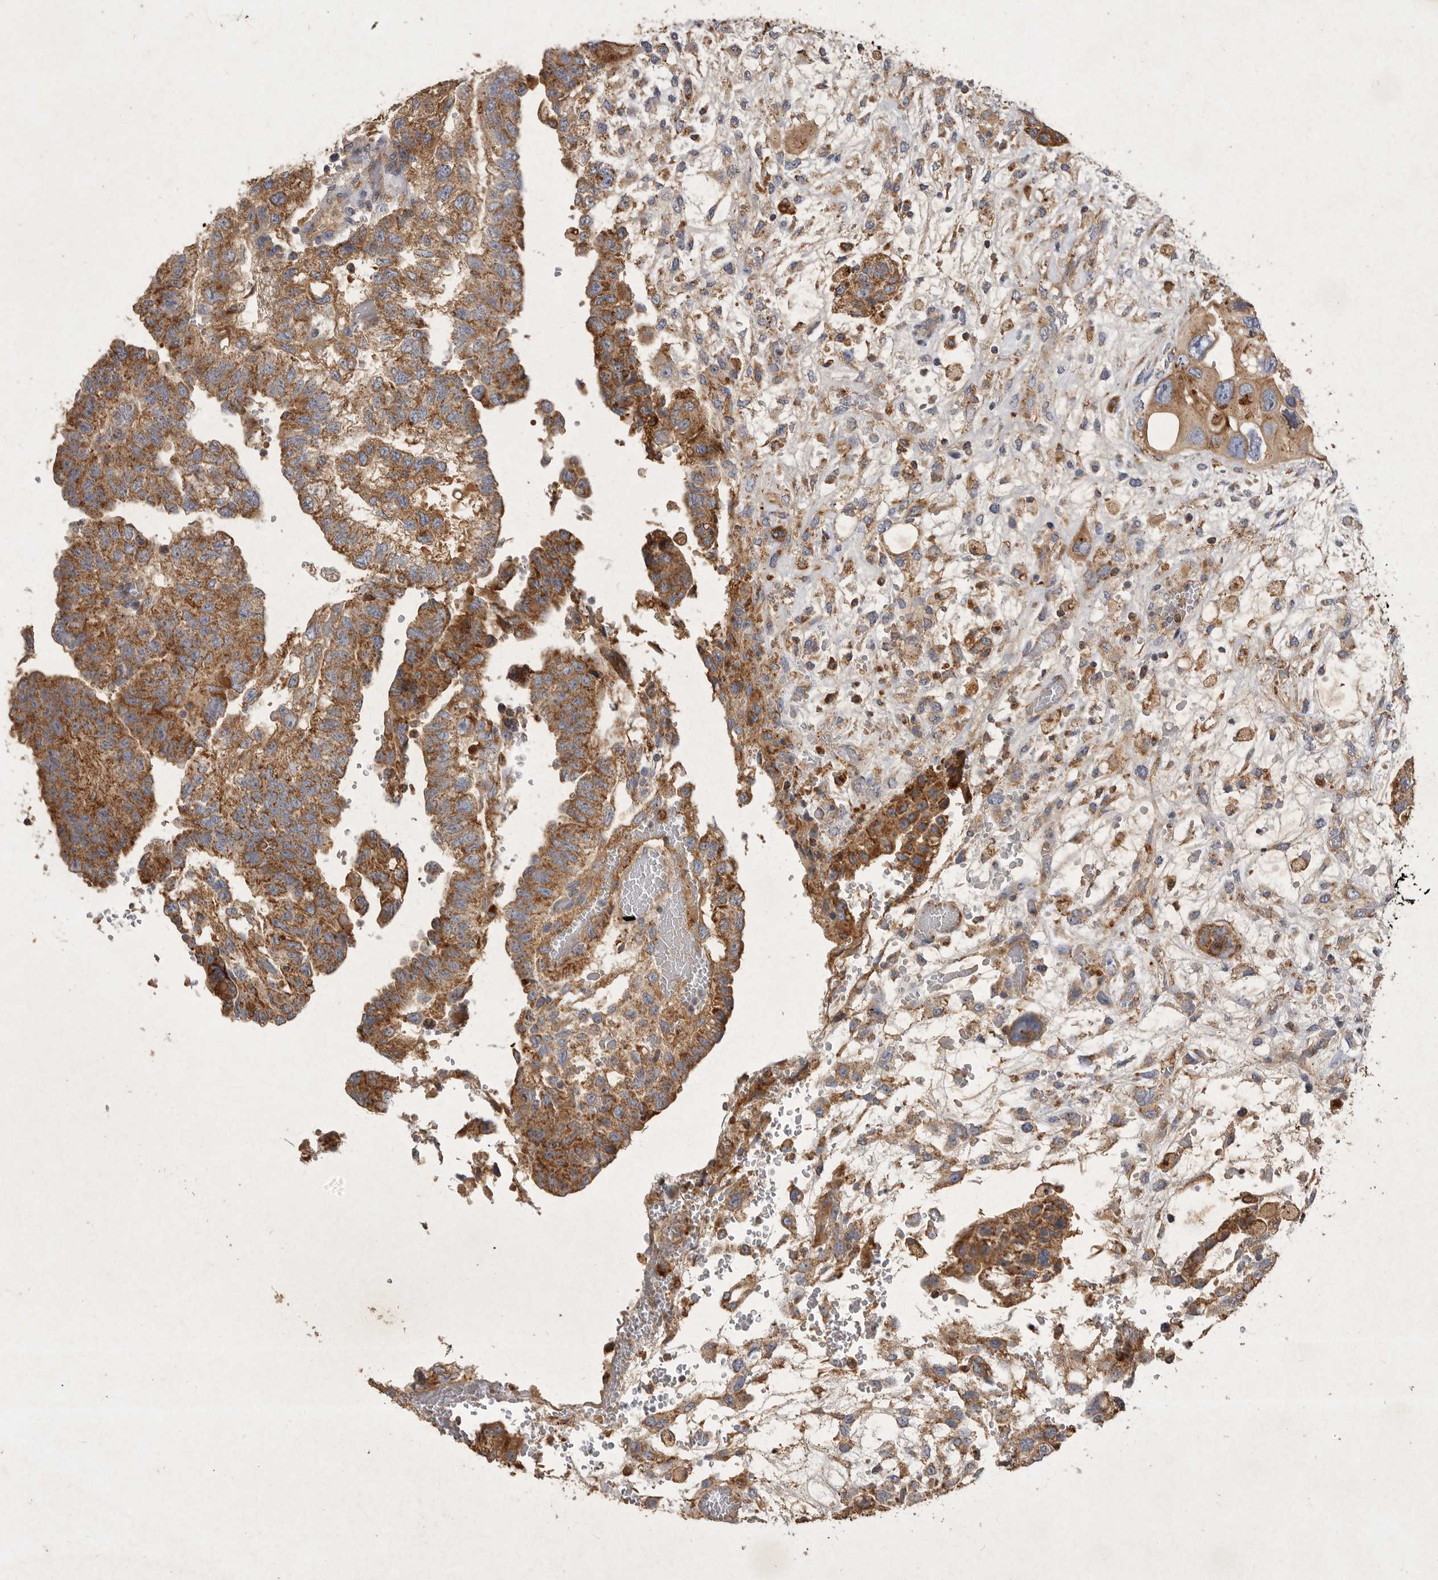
{"staining": {"intensity": "moderate", "quantity": ">75%", "location": "cytoplasmic/membranous"}, "tissue": "testis cancer", "cell_type": "Tumor cells", "image_type": "cancer", "snomed": [{"axis": "morphology", "description": "Carcinoma, Embryonal, NOS"}, {"axis": "topography", "description": "Testis"}], "caption": "Protein staining of embryonal carcinoma (testis) tissue exhibits moderate cytoplasmic/membranous expression in approximately >75% of tumor cells.", "gene": "MRPL41", "patient": {"sex": "male", "age": 36}}